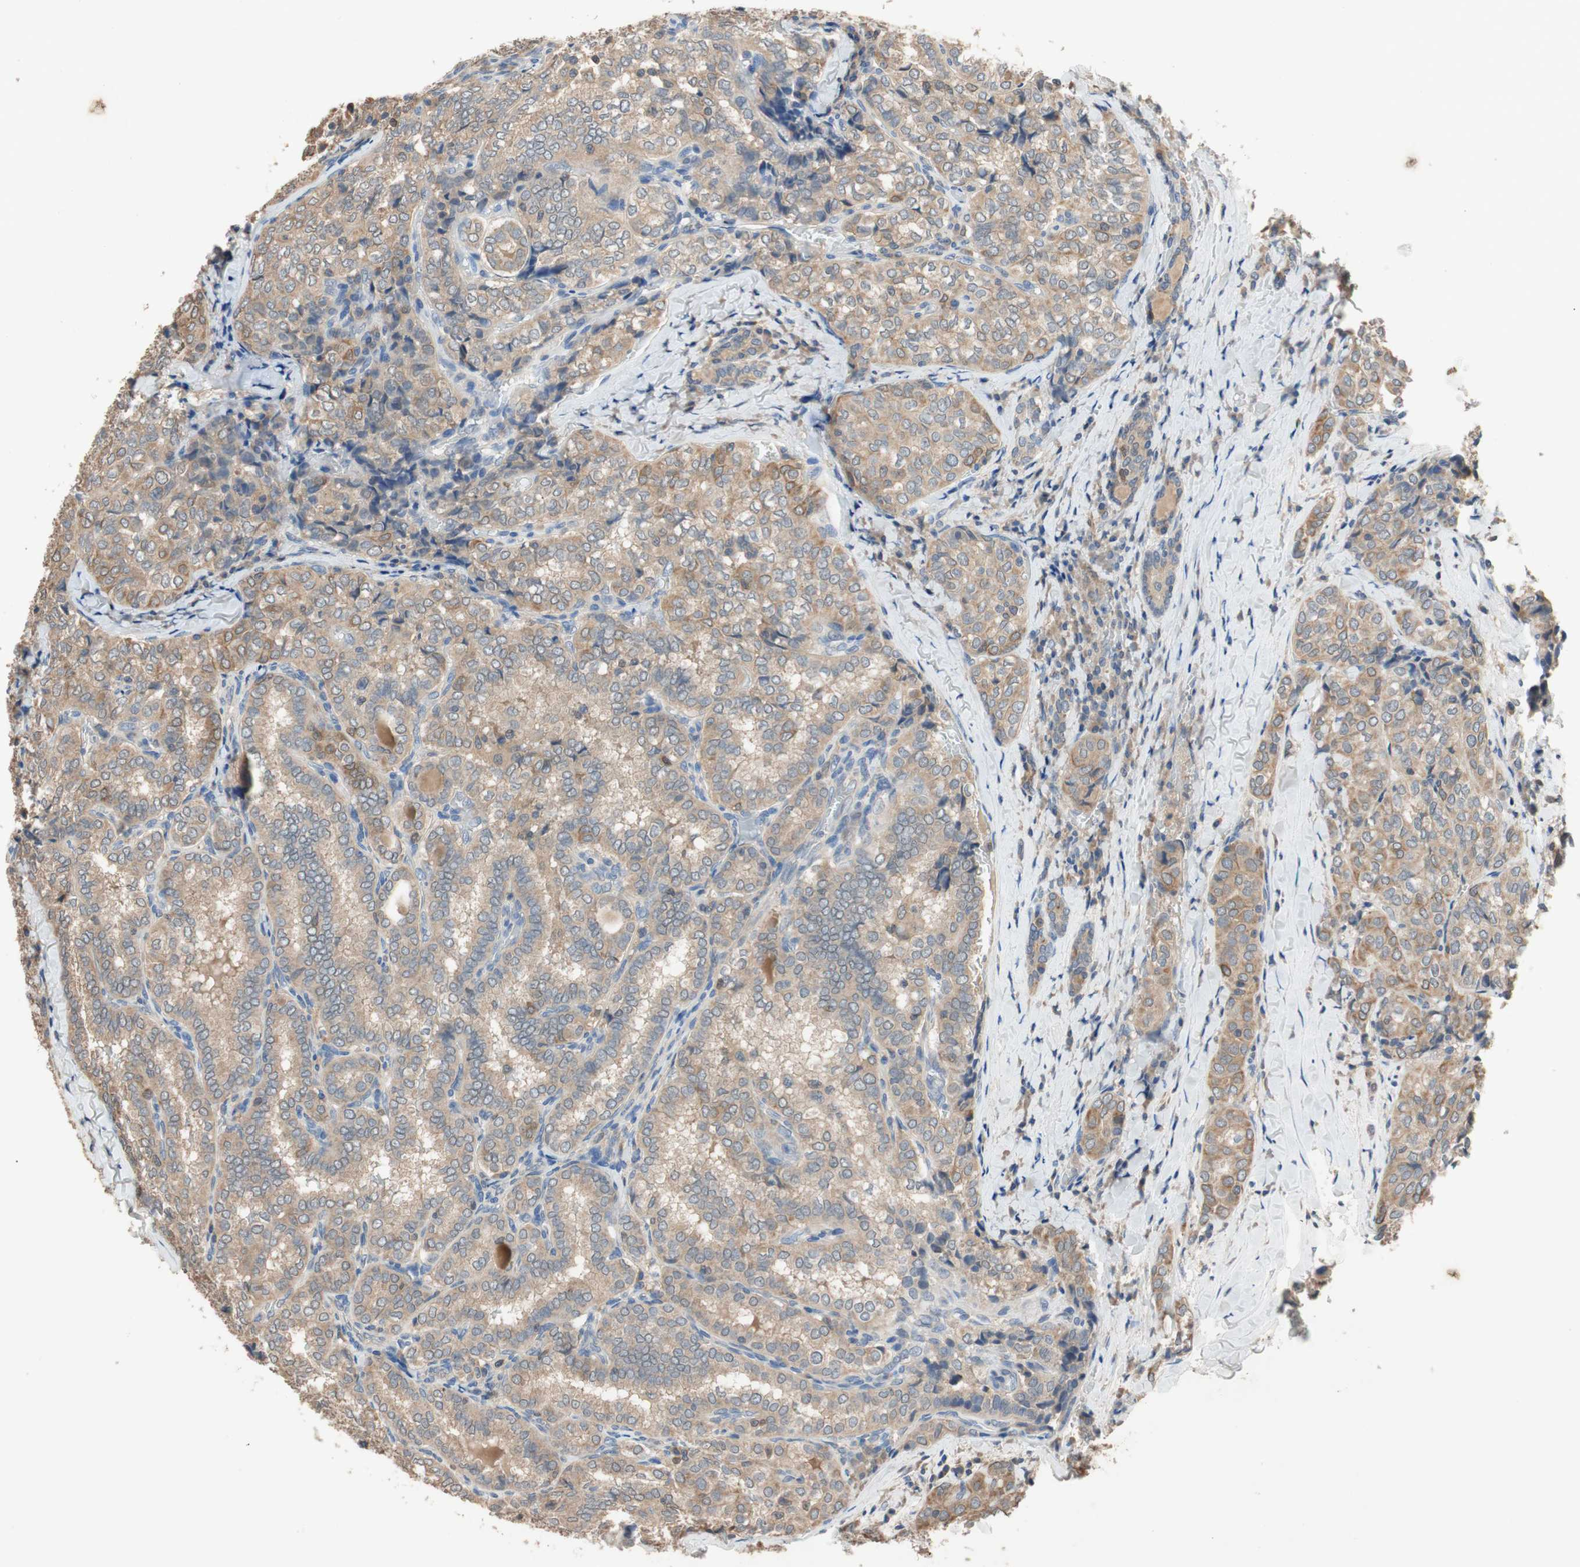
{"staining": {"intensity": "moderate", "quantity": ">75%", "location": "cytoplasmic/membranous"}, "tissue": "thyroid cancer", "cell_type": "Tumor cells", "image_type": "cancer", "snomed": [{"axis": "morphology", "description": "Normal tissue, NOS"}, {"axis": "morphology", "description": "Papillary adenocarcinoma, NOS"}, {"axis": "topography", "description": "Thyroid gland"}], "caption": "A brown stain shows moderate cytoplasmic/membranous staining of a protein in human thyroid papillary adenocarcinoma tumor cells.", "gene": "ADAP1", "patient": {"sex": "female", "age": 30}}